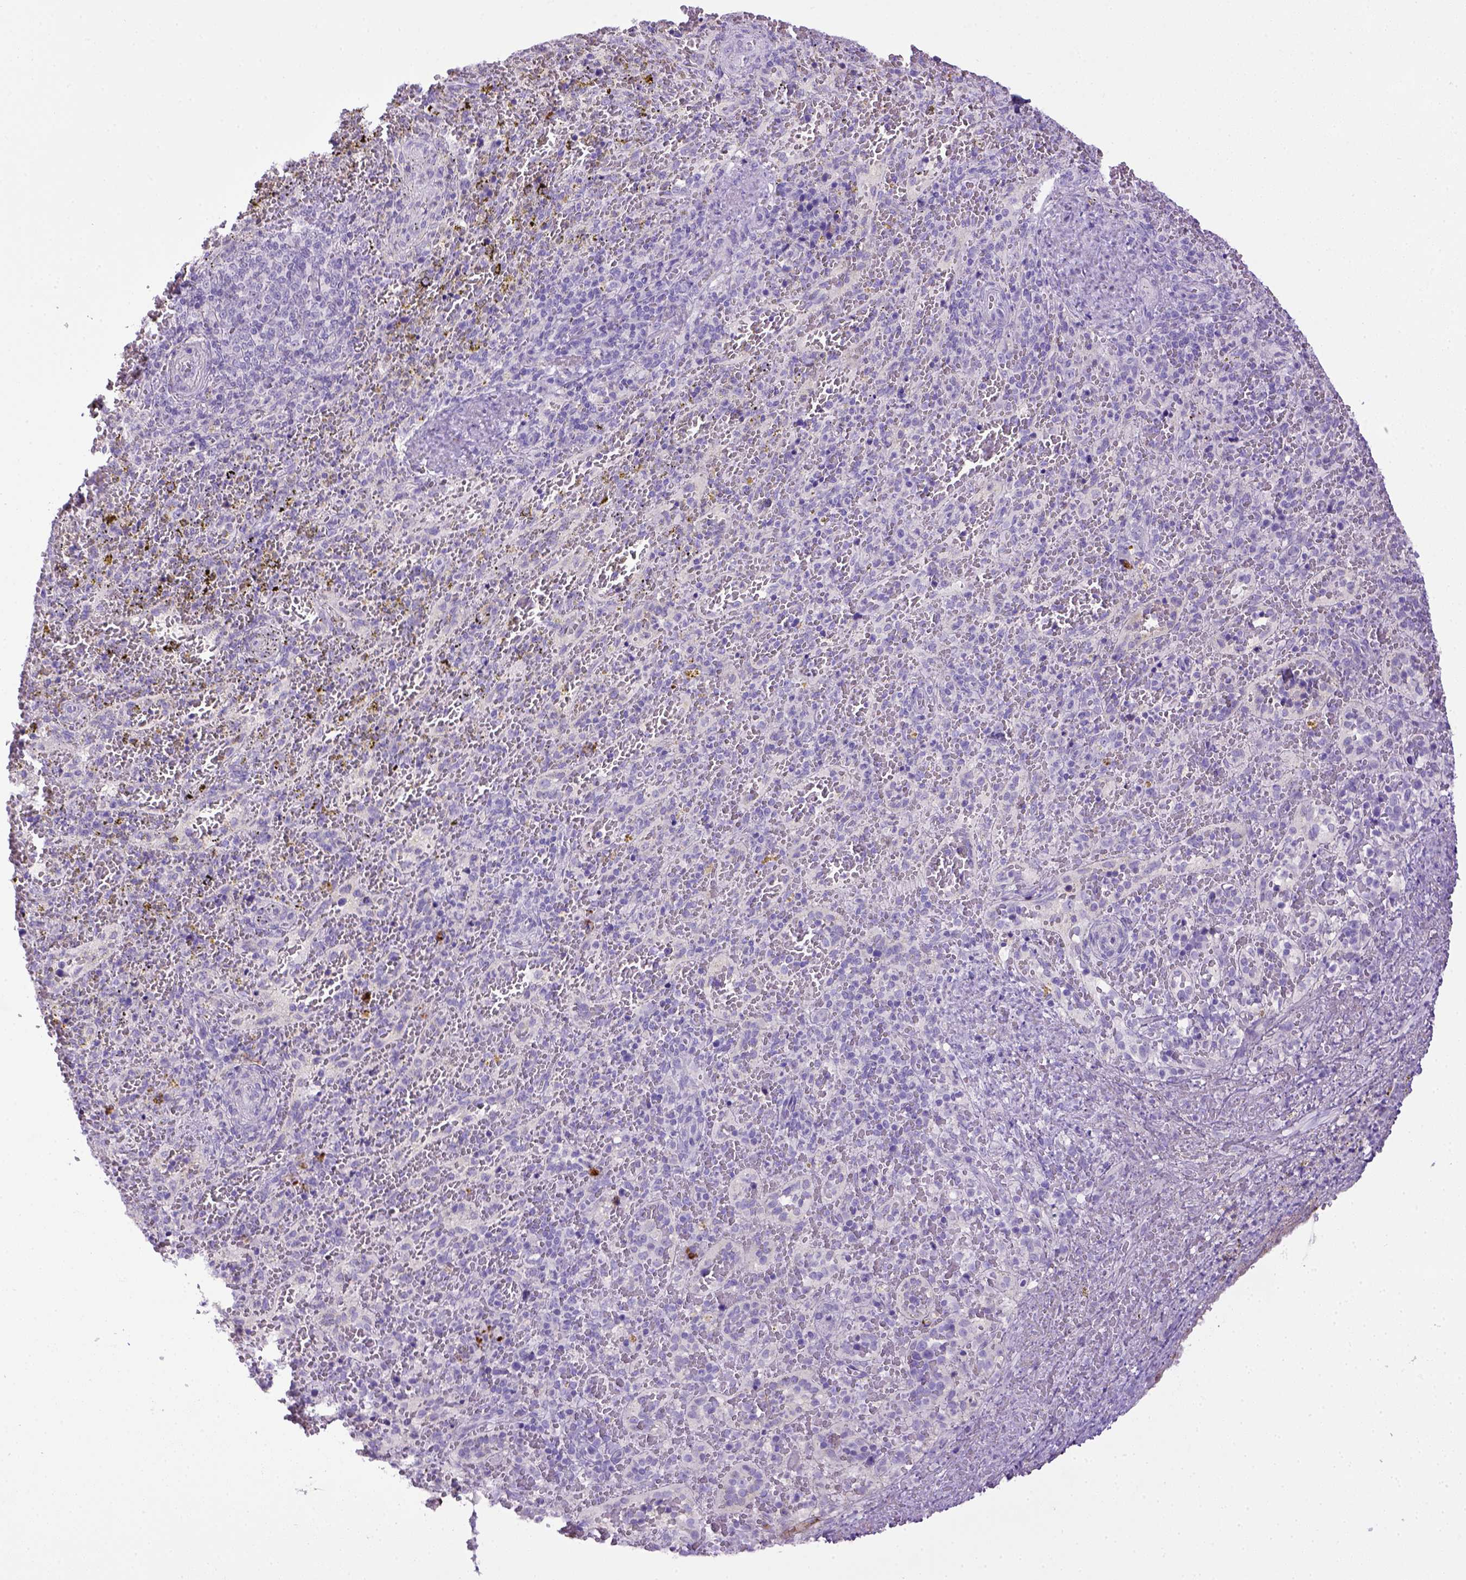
{"staining": {"intensity": "negative", "quantity": "none", "location": "none"}, "tissue": "spleen", "cell_type": "Cells in red pulp", "image_type": "normal", "snomed": [{"axis": "morphology", "description": "Normal tissue, NOS"}, {"axis": "topography", "description": "Spleen"}], "caption": "IHC of benign spleen displays no positivity in cells in red pulp. (Brightfield microscopy of DAB (3,3'-diaminobenzidine) IHC at high magnification).", "gene": "ITIH4", "patient": {"sex": "female", "age": 50}}